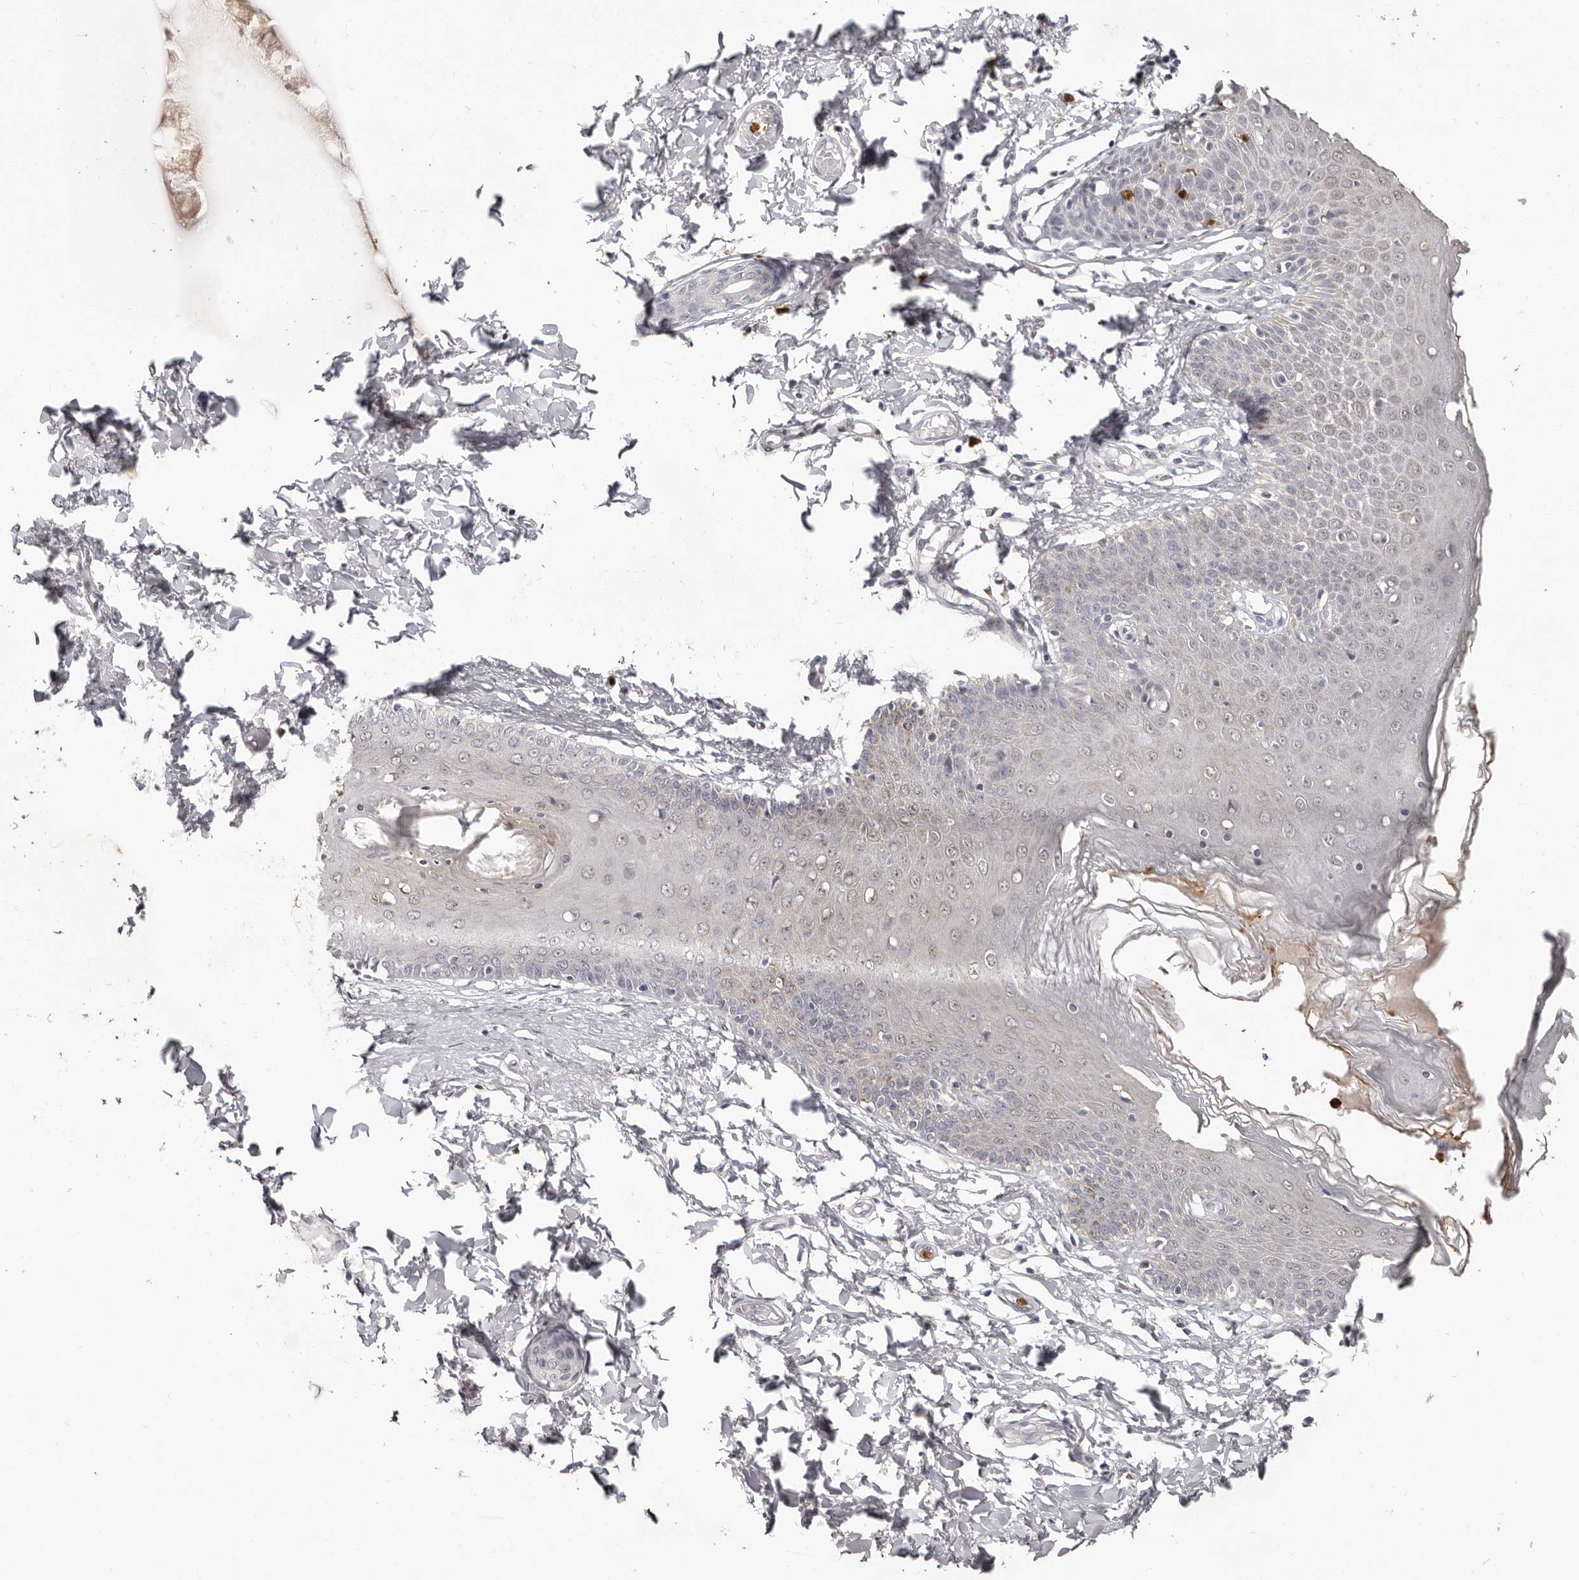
{"staining": {"intensity": "weak", "quantity": "<25%", "location": "nuclear"}, "tissue": "skin", "cell_type": "Epidermal cells", "image_type": "normal", "snomed": [{"axis": "morphology", "description": "Normal tissue, NOS"}, {"axis": "topography", "description": "Vulva"}], "caption": "A micrograph of human skin is negative for staining in epidermal cells. (DAB (3,3'-diaminobenzidine) immunohistochemistry (IHC), high magnification).", "gene": "GPR157", "patient": {"sex": "female", "age": 66}}